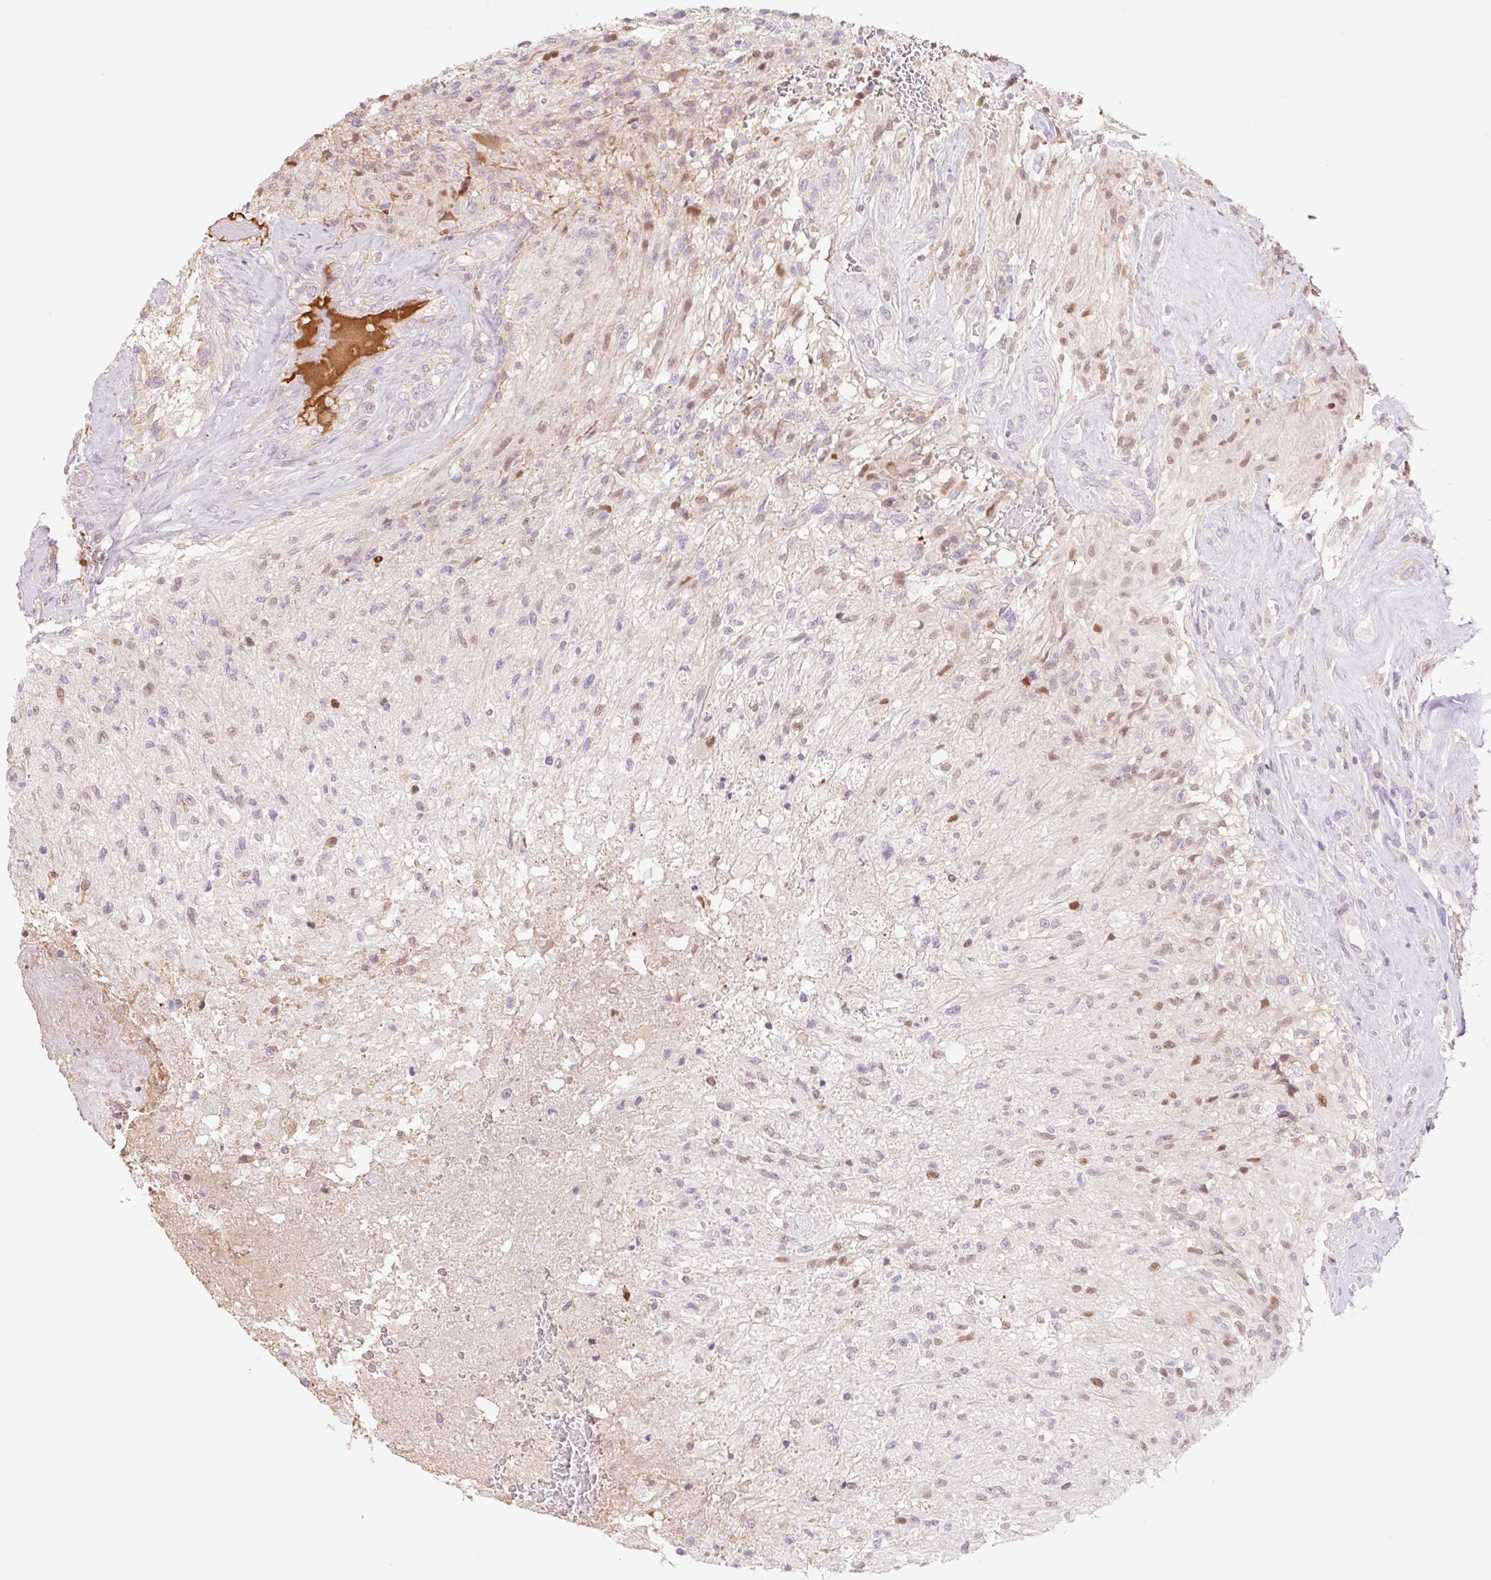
{"staining": {"intensity": "moderate", "quantity": "<25%", "location": "nuclear"}, "tissue": "glioma", "cell_type": "Tumor cells", "image_type": "cancer", "snomed": [{"axis": "morphology", "description": "Glioma, malignant, High grade"}, {"axis": "topography", "description": "Brain"}], "caption": "Glioma stained for a protein (brown) reveals moderate nuclear positive expression in about <25% of tumor cells.", "gene": "HEBP1", "patient": {"sex": "male", "age": 56}}